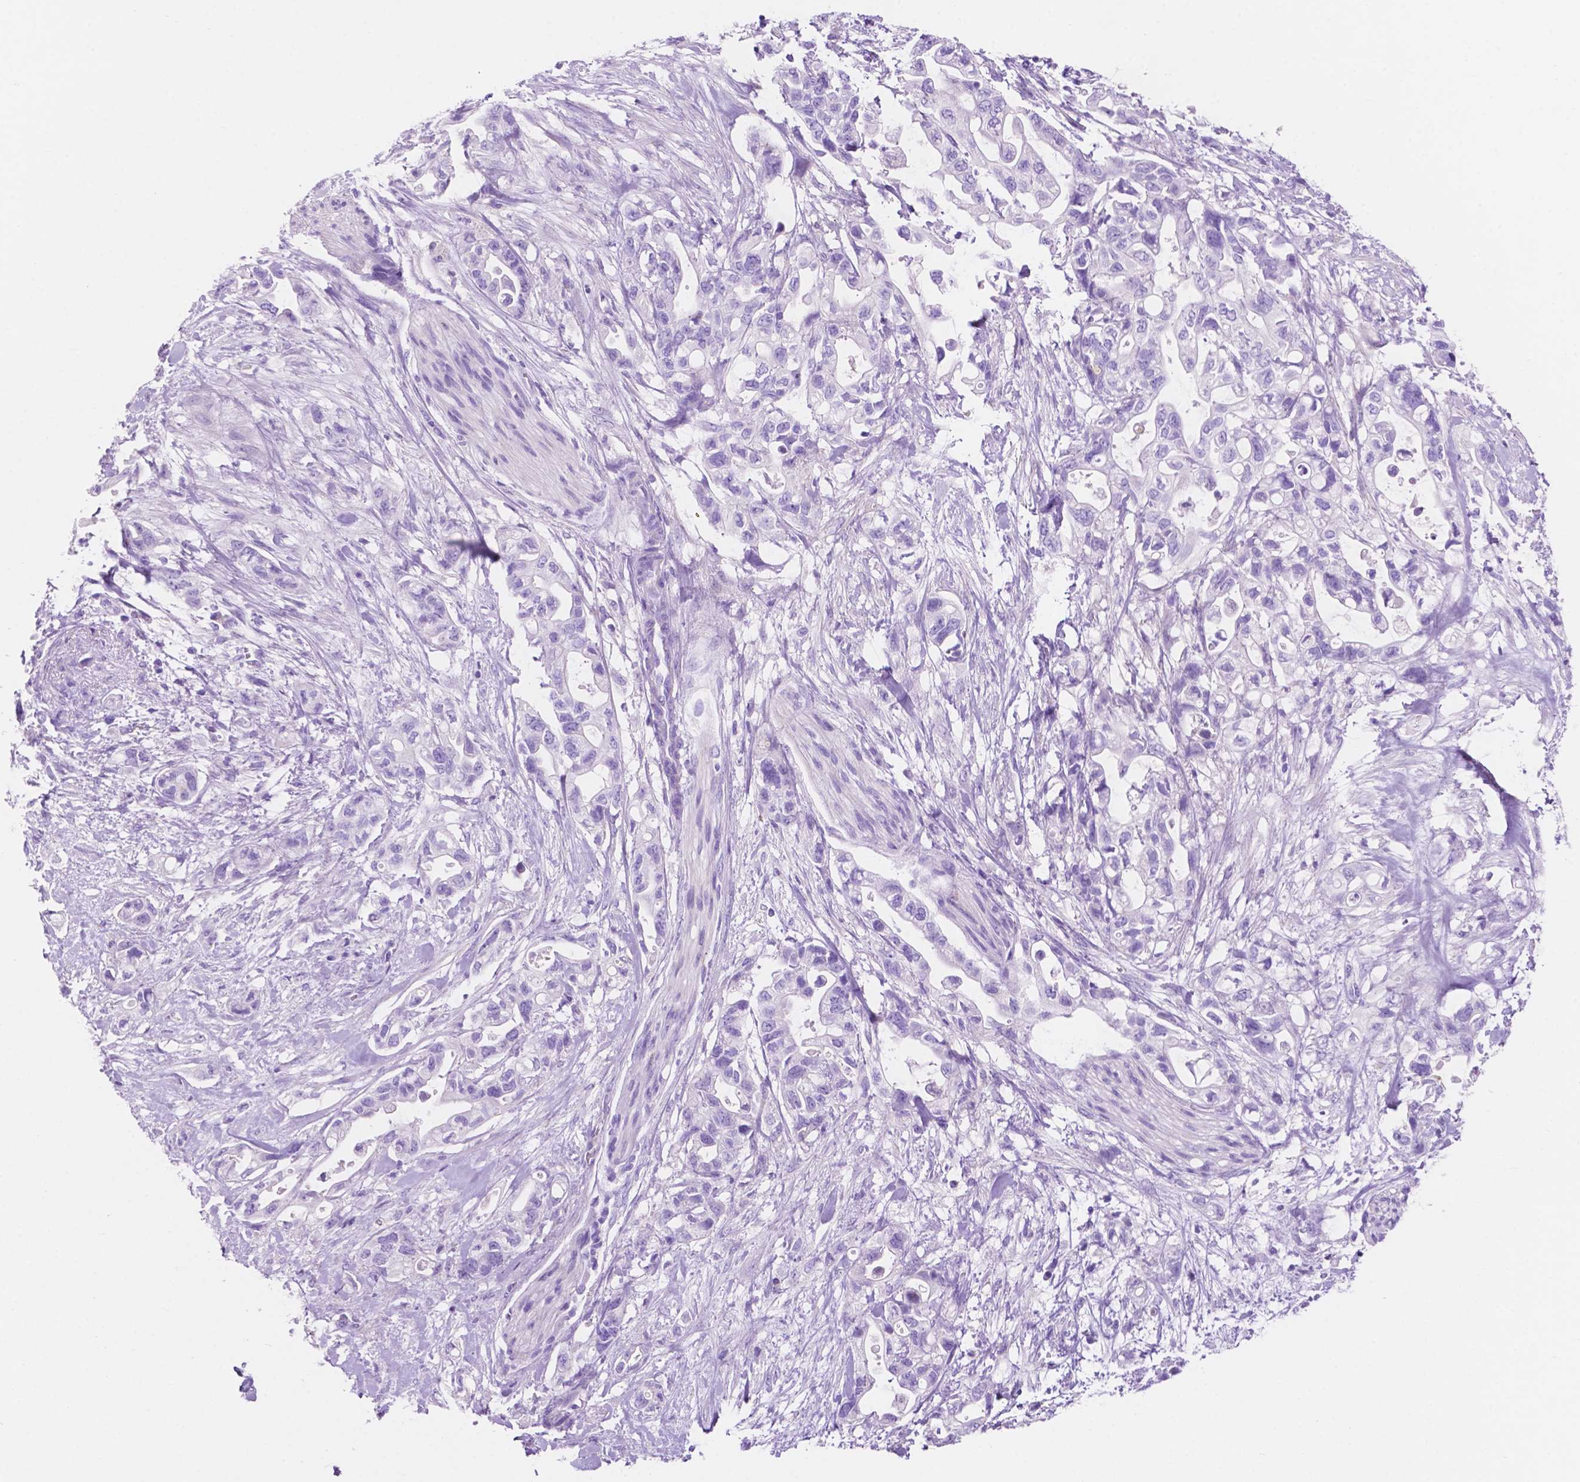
{"staining": {"intensity": "negative", "quantity": "none", "location": "none"}, "tissue": "pancreatic cancer", "cell_type": "Tumor cells", "image_type": "cancer", "snomed": [{"axis": "morphology", "description": "Adenocarcinoma, NOS"}, {"axis": "topography", "description": "Pancreas"}], "caption": "DAB immunohistochemical staining of pancreatic cancer (adenocarcinoma) exhibits no significant staining in tumor cells.", "gene": "IGFN1", "patient": {"sex": "female", "age": 72}}